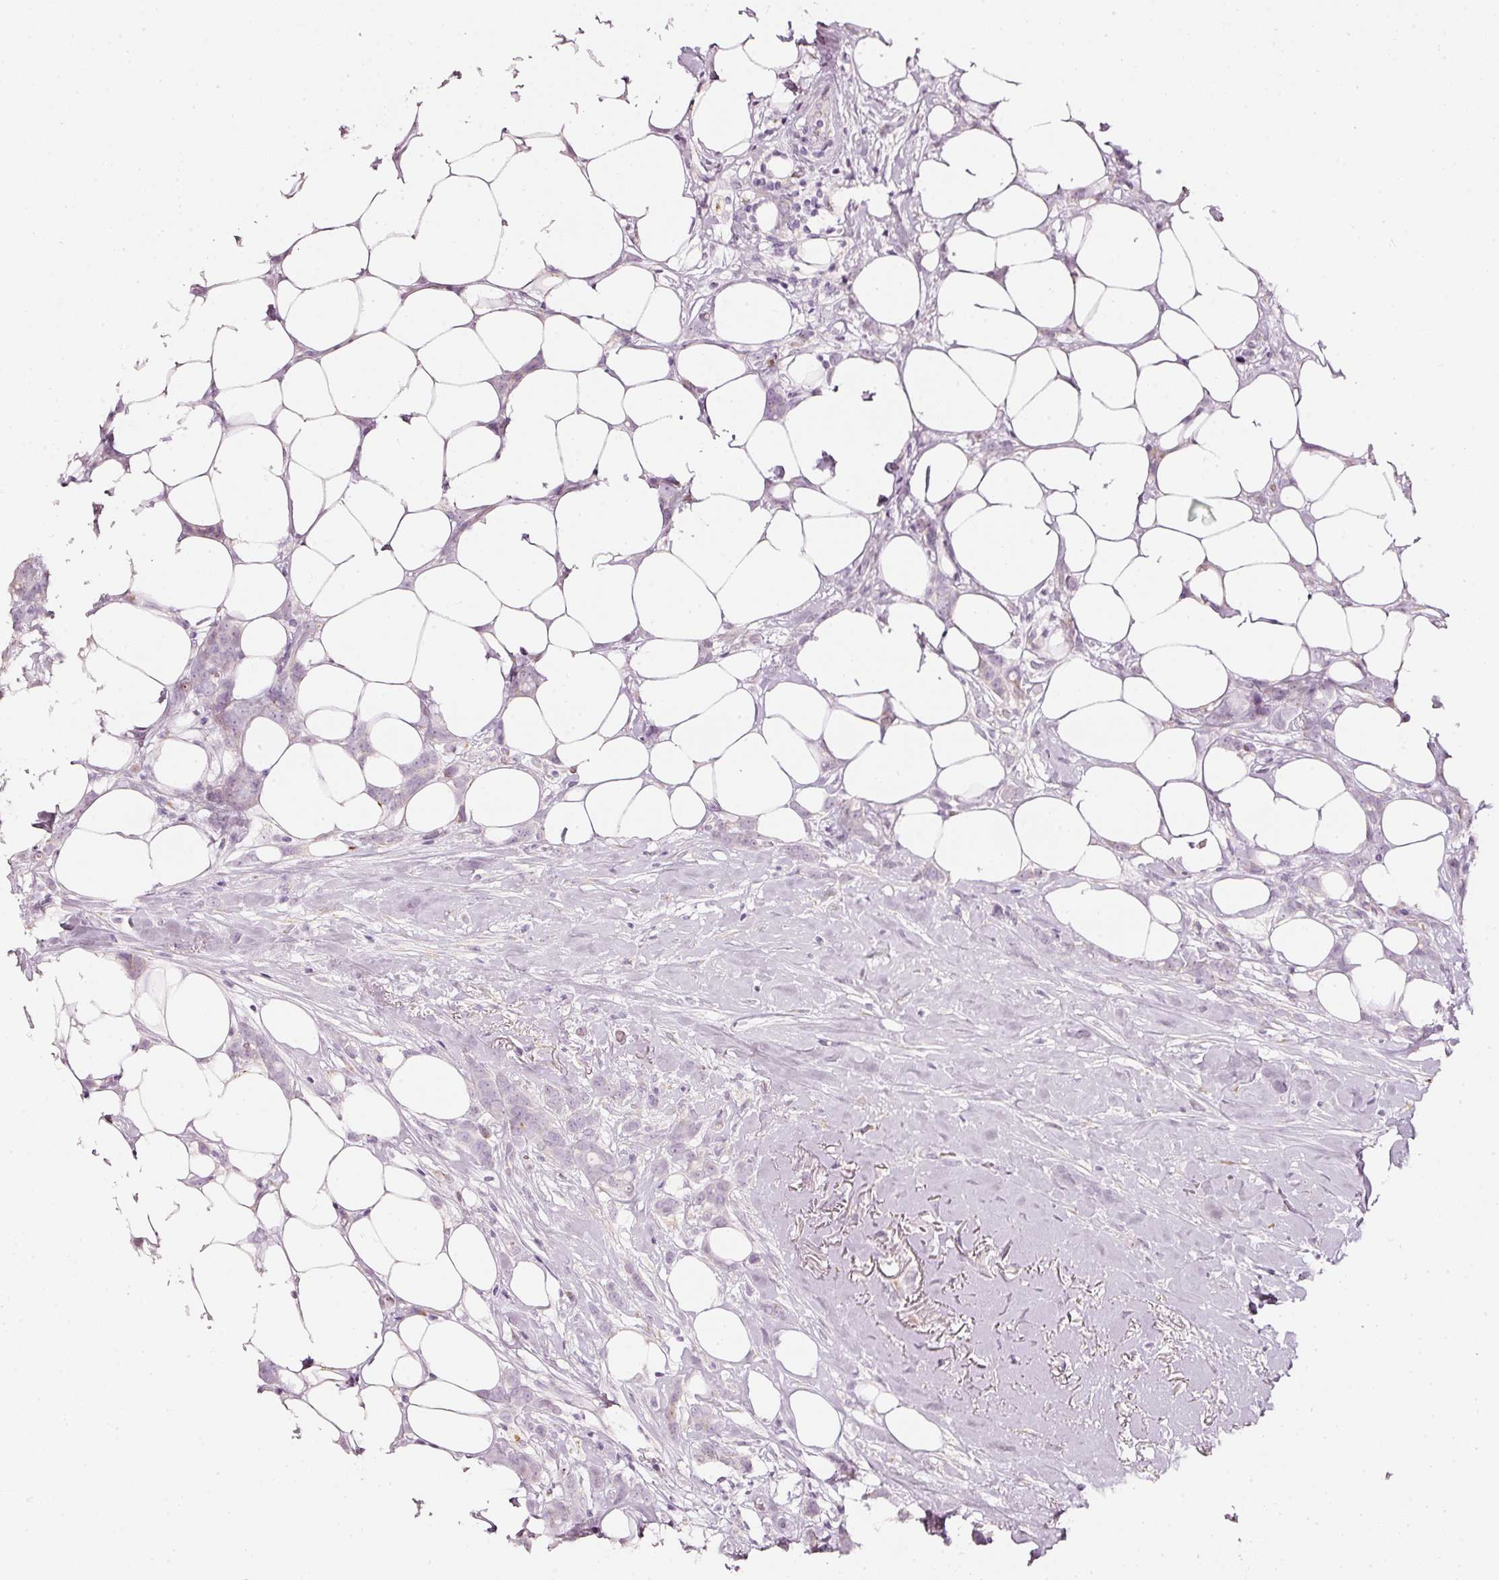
{"staining": {"intensity": "negative", "quantity": "none", "location": "none"}, "tissue": "breast cancer", "cell_type": "Tumor cells", "image_type": "cancer", "snomed": [{"axis": "morphology", "description": "Duct carcinoma"}, {"axis": "topography", "description": "Breast"}], "caption": "High power microscopy image of an IHC image of breast cancer, revealing no significant positivity in tumor cells. (Brightfield microscopy of DAB IHC at high magnification).", "gene": "SDF4", "patient": {"sex": "female", "age": 80}}